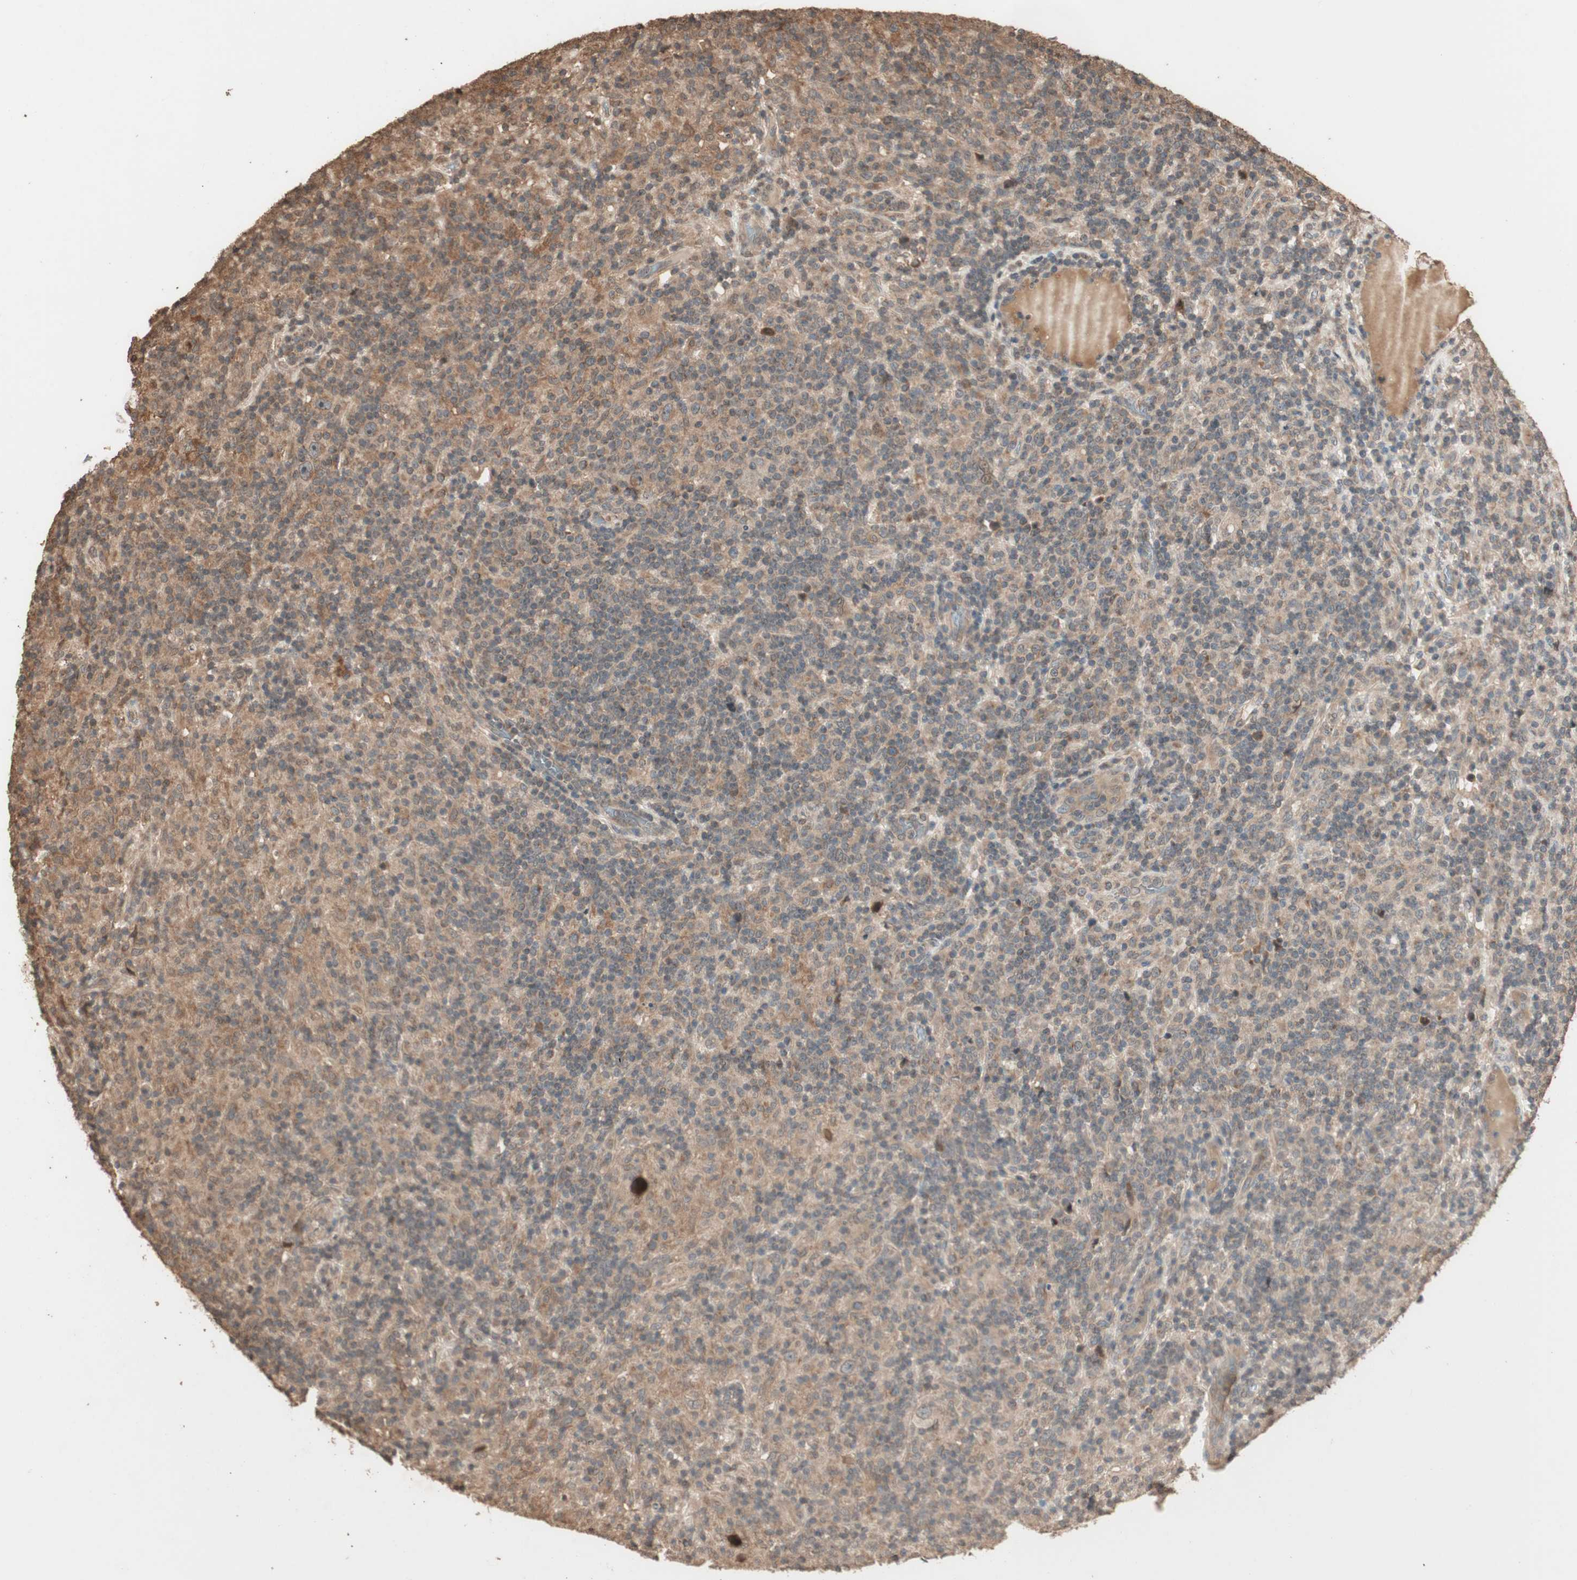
{"staining": {"intensity": "weak", "quantity": ">75%", "location": "cytoplasmic/membranous"}, "tissue": "lymphoma", "cell_type": "Tumor cells", "image_type": "cancer", "snomed": [{"axis": "morphology", "description": "Hodgkin's disease, NOS"}, {"axis": "topography", "description": "Lymph node"}], "caption": "IHC histopathology image of human lymphoma stained for a protein (brown), which shows low levels of weak cytoplasmic/membranous expression in approximately >75% of tumor cells.", "gene": "USP20", "patient": {"sex": "male", "age": 70}}